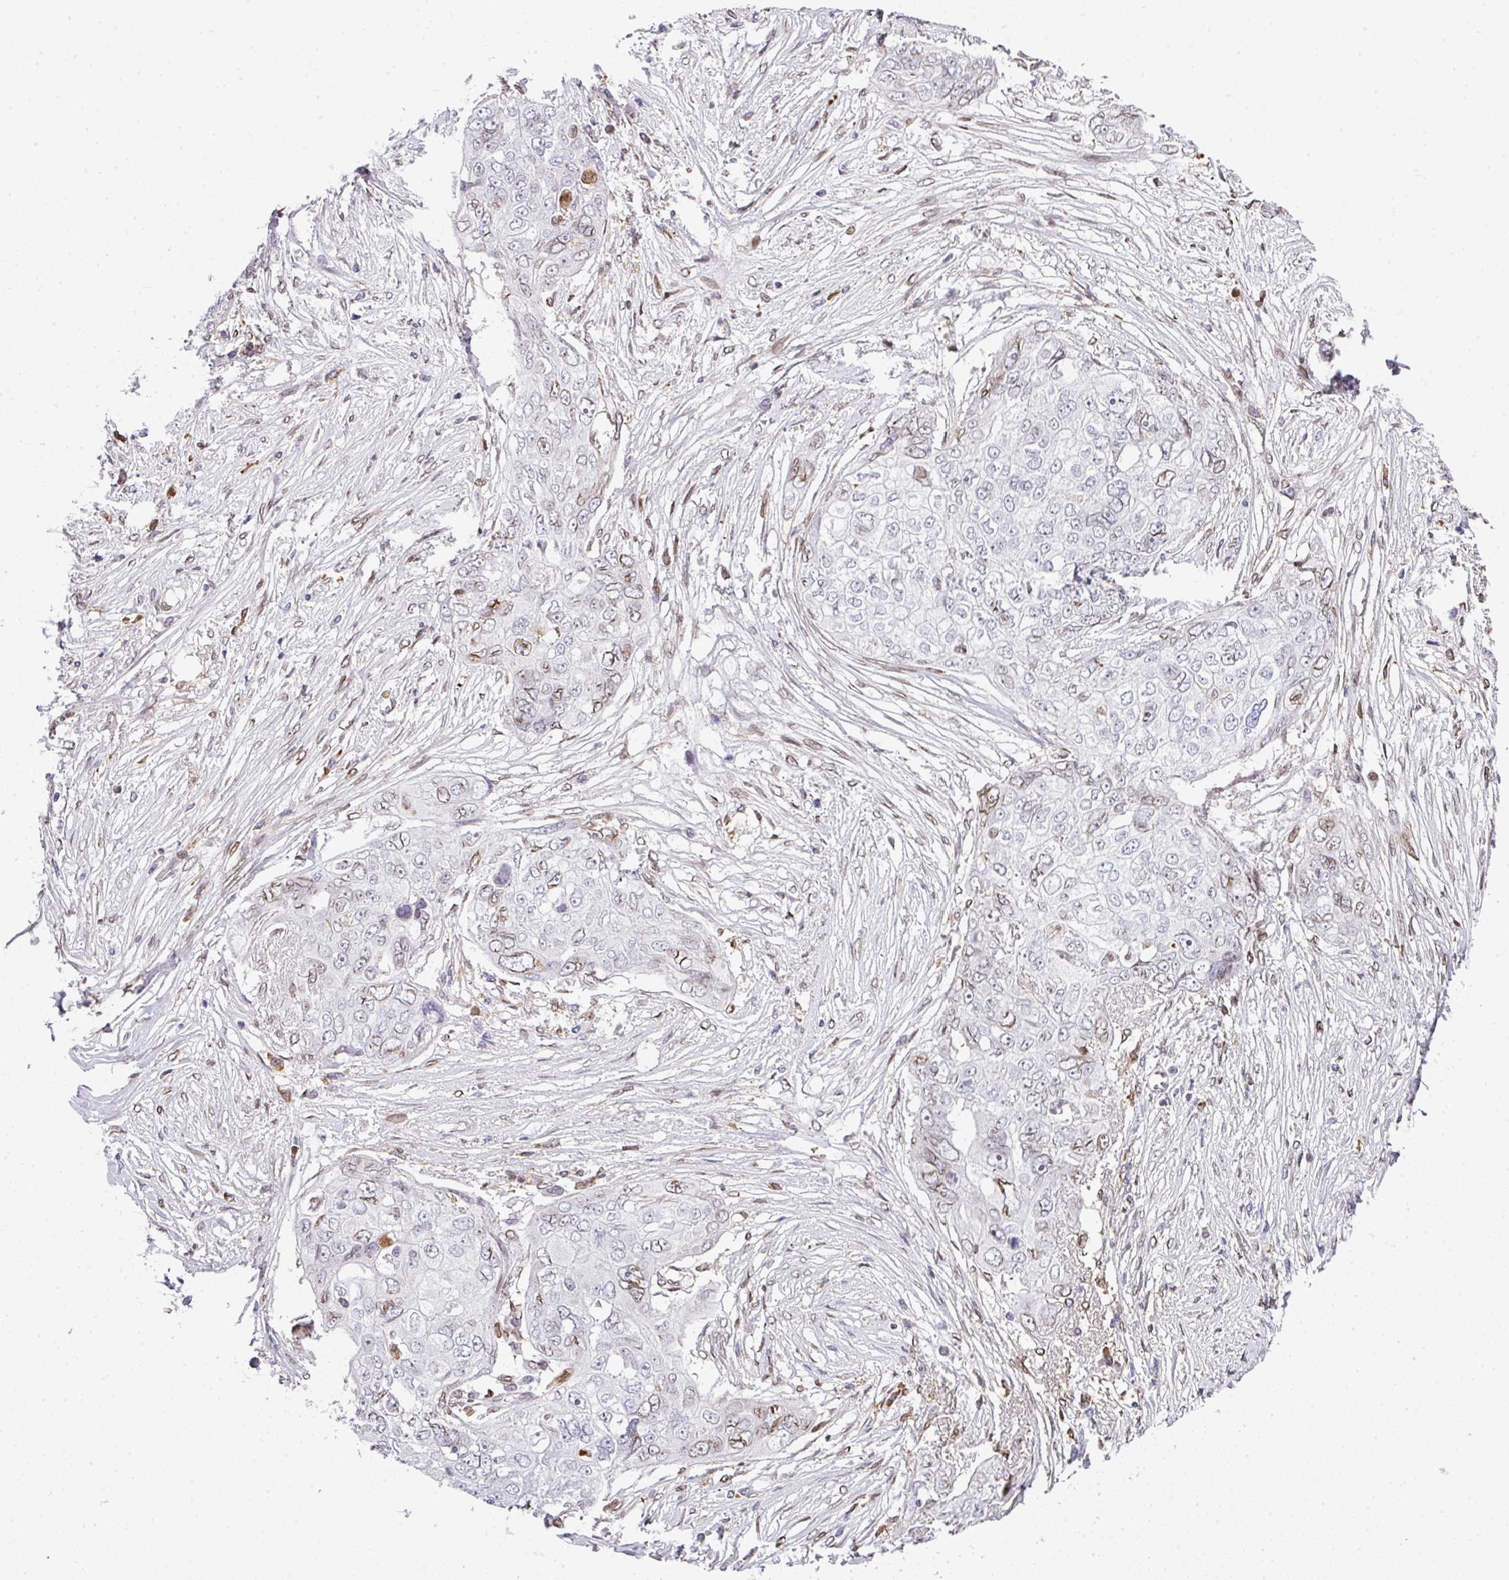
{"staining": {"intensity": "moderate", "quantity": "<25%", "location": "nuclear"}, "tissue": "ovarian cancer", "cell_type": "Tumor cells", "image_type": "cancer", "snomed": [{"axis": "morphology", "description": "Carcinoma, endometroid"}, {"axis": "topography", "description": "Ovary"}], "caption": "Protein staining of endometroid carcinoma (ovarian) tissue displays moderate nuclear staining in about <25% of tumor cells. Nuclei are stained in blue.", "gene": "PLK1", "patient": {"sex": "female", "age": 70}}